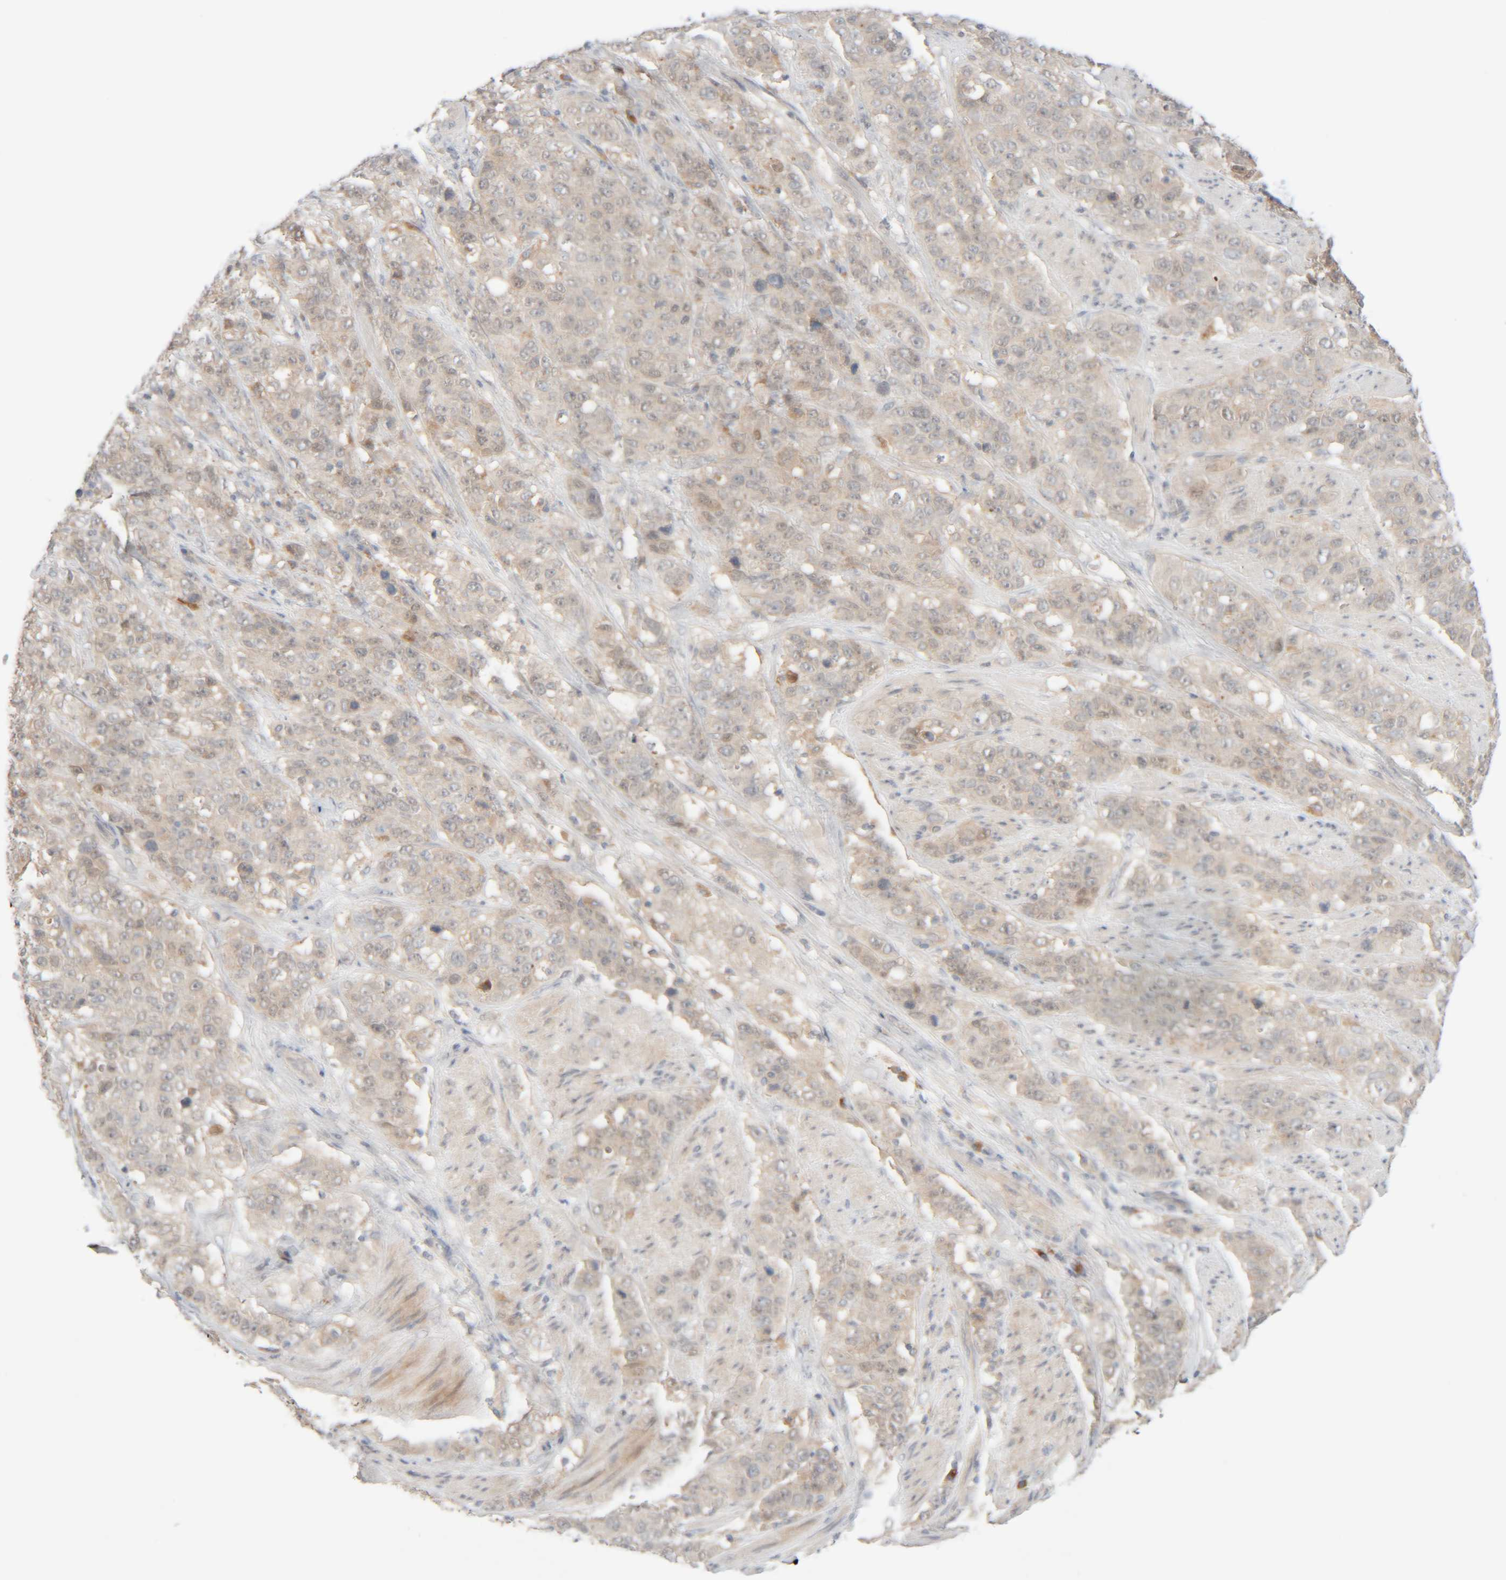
{"staining": {"intensity": "negative", "quantity": "none", "location": "none"}, "tissue": "stomach cancer", "cell_type": "Tumor cells", "image_type": "cancer", "snomed": [{"axis": "morphology", "description": "Adenocarcinoma, NOS"}, {"axis": "topography", "description": "Stomach"}], "caption": "Immunohistochemistry micrograph of stomach cancer stained for a protein (brown), which exhibits no expression in tumor cells.", "gene": "CHKA", "patient": {"sex": "male", "age": 48}}